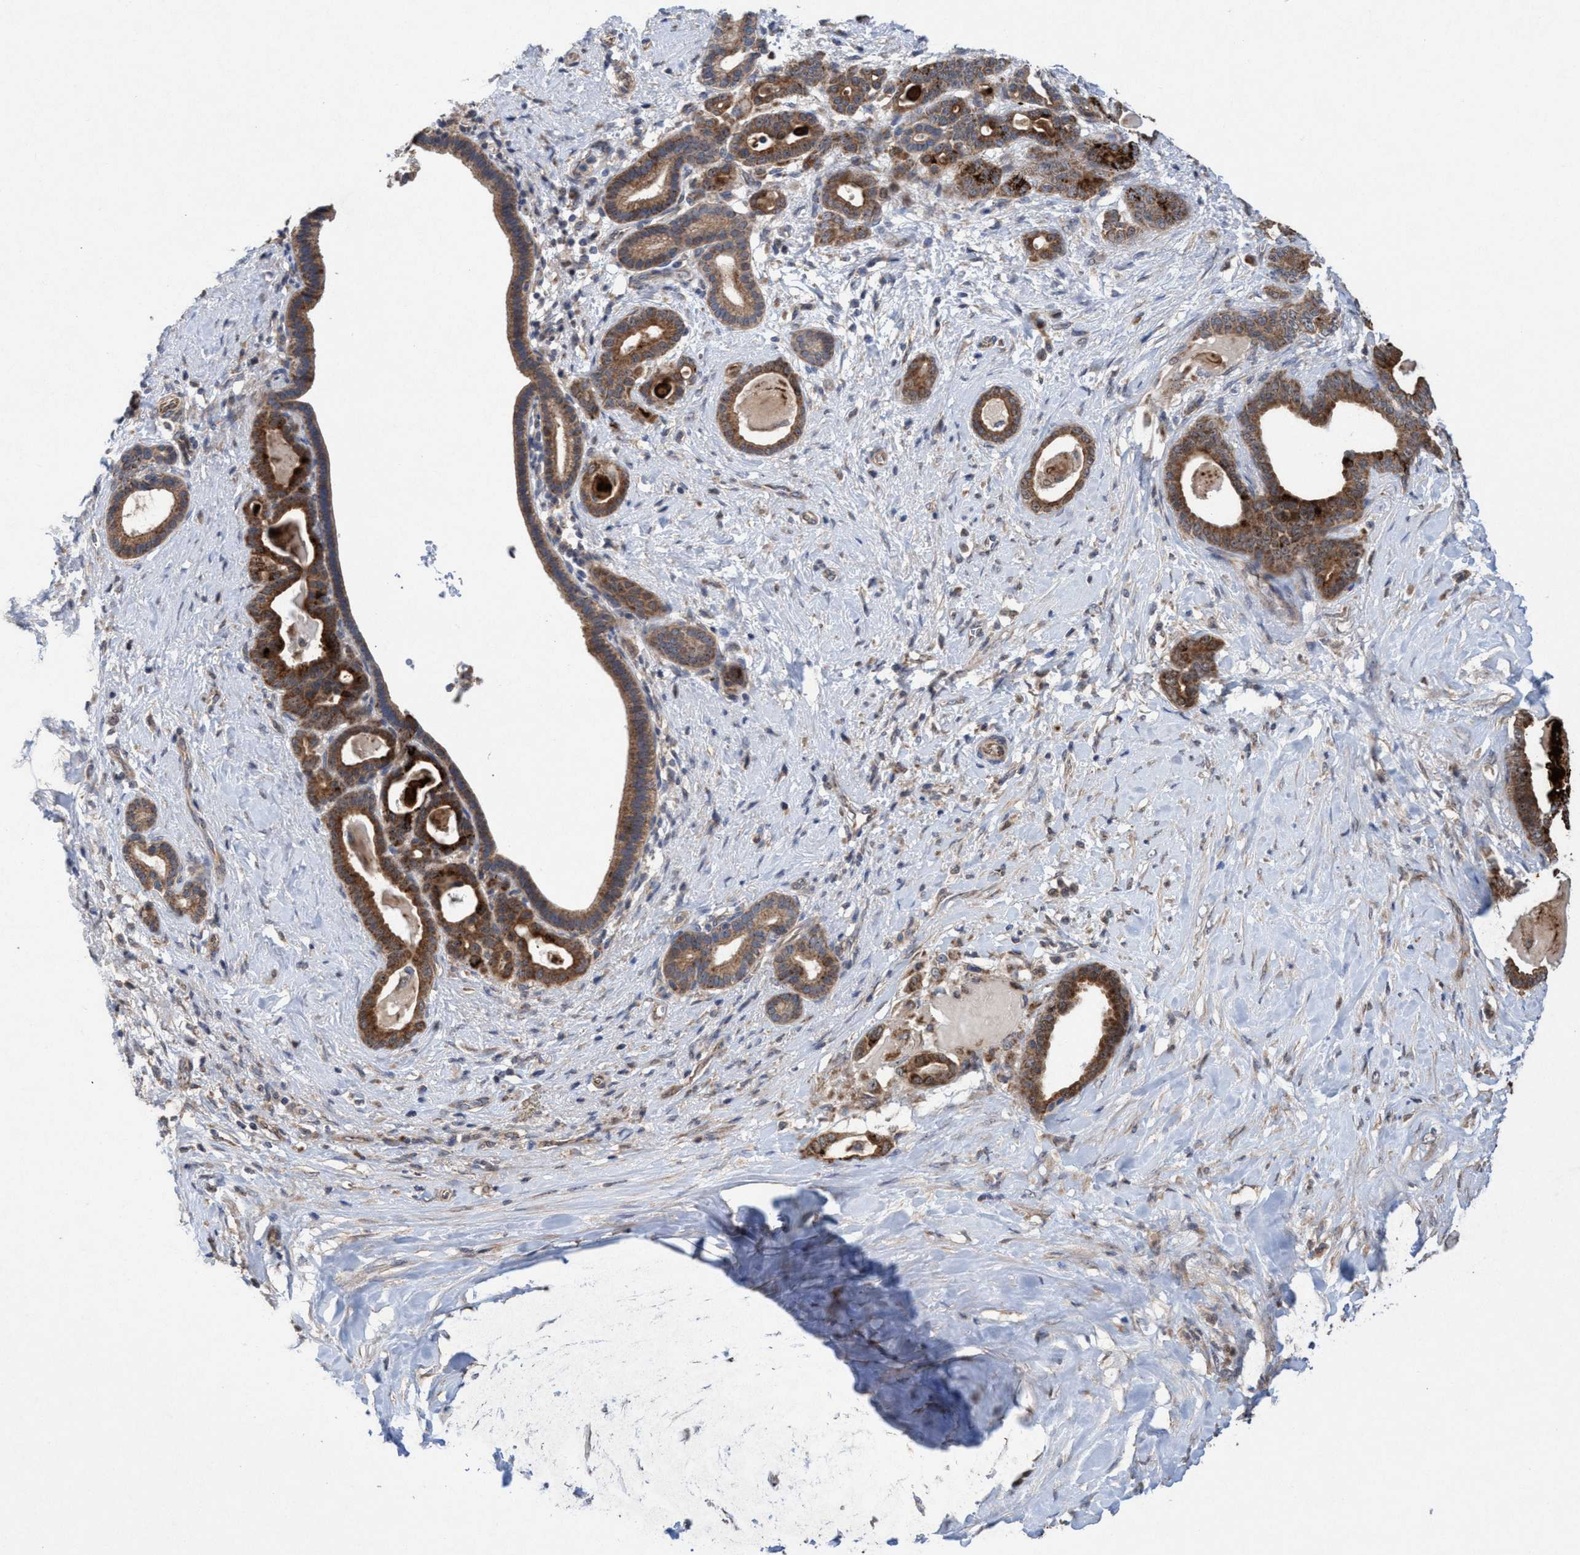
{"staining": {"intensity": "strong", "quantity": ">75%", "location": "cytoplasmic/membranous"}, "tissue": "pancreatic cancer", "cell_type": "Tumor cells", "image_type": "cancer", "snomed": [{"axis": "morphology", "description": "Adenocarcinoma, NOS"}, {"axis": "topography", "description": "Pancreas"}], "caption": "Protein analysis of adenocarcinoma (pancreatic) tissue shows strong cytoplasmic/membranous staining in about >75% of tumor cells.", "gene": "P2RY14", "patient": {"sex": "male", "age": 63}}